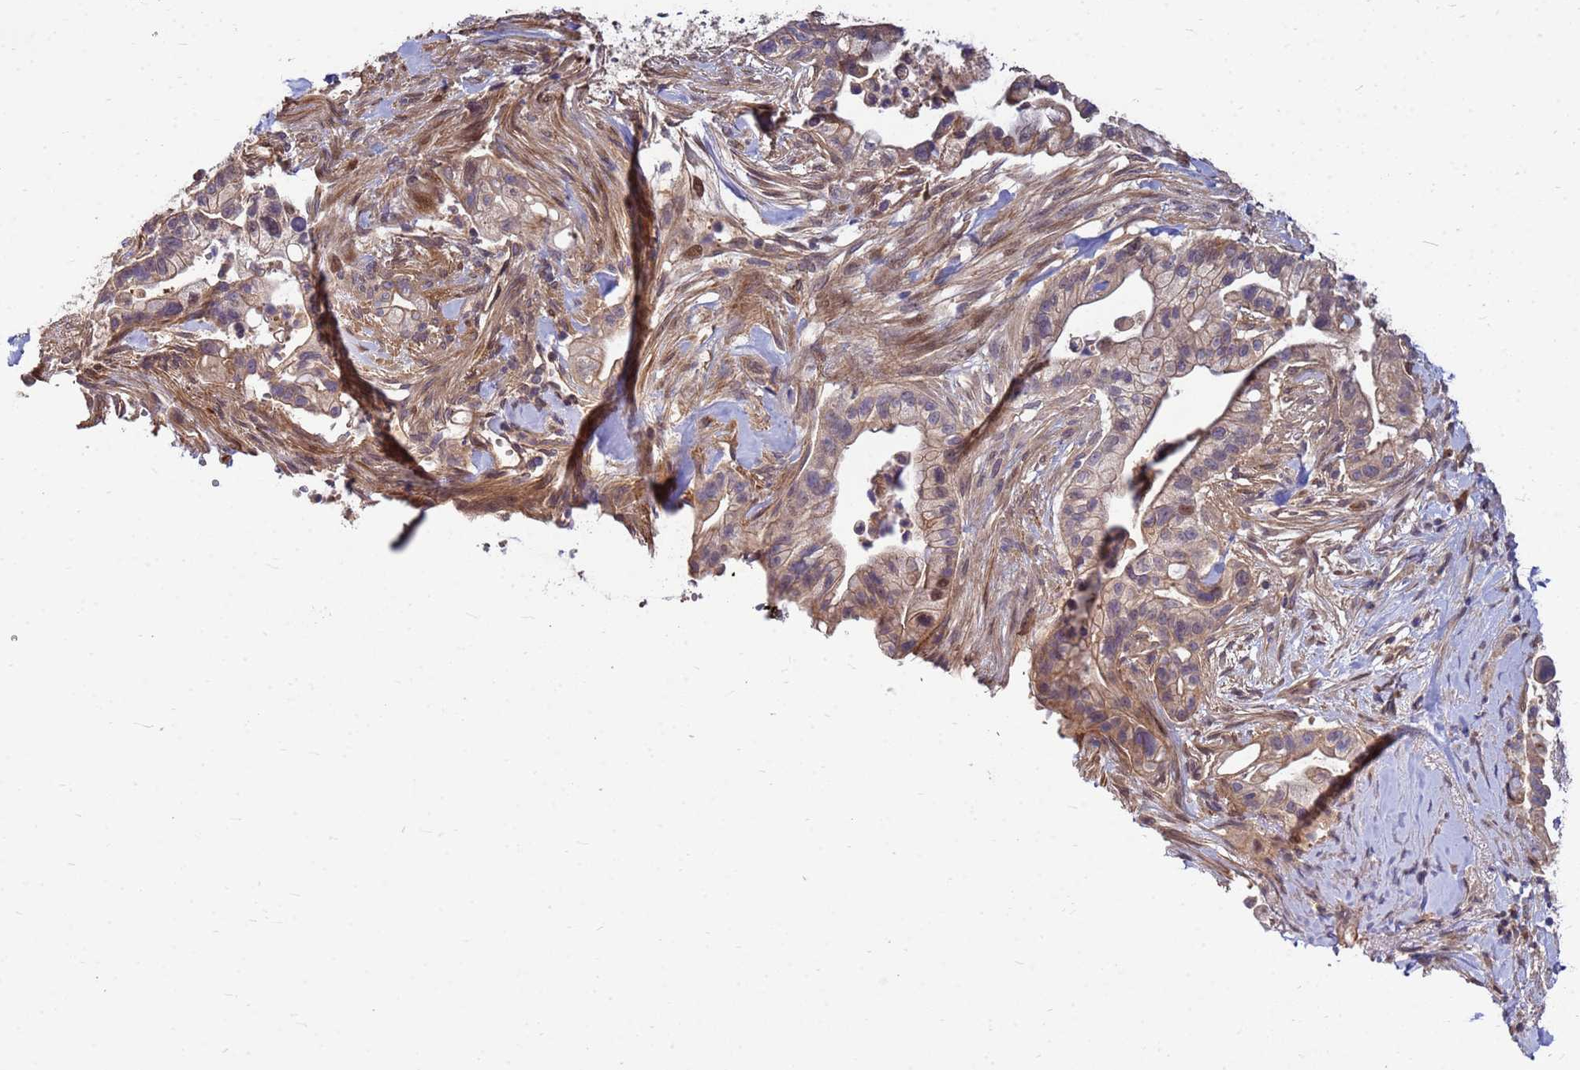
{"staining": {"intensity": "weak", "quantity": "25%-75%", "location": "cytoplasmic/membranous"}, "tissue": "pancreatic cancer", "cell_type": "Tumor cells", "image_type": "cancer", "snomed": [{"axis": "morphology", "description": "Adenocarcinoma, NOS"}, {"axis": "topography", "description": "Pancreas"}], "caption": "This photomicrograph exhibits immunohistochemistry (IHC) staining of adenocarcinoma (pancreatic), with low weak cytoplasmic/membranous expression in approximately 25%-75% of tumor cells.", "gene": "DUS4L", "patient": {"sex": "male", "age": 44}}